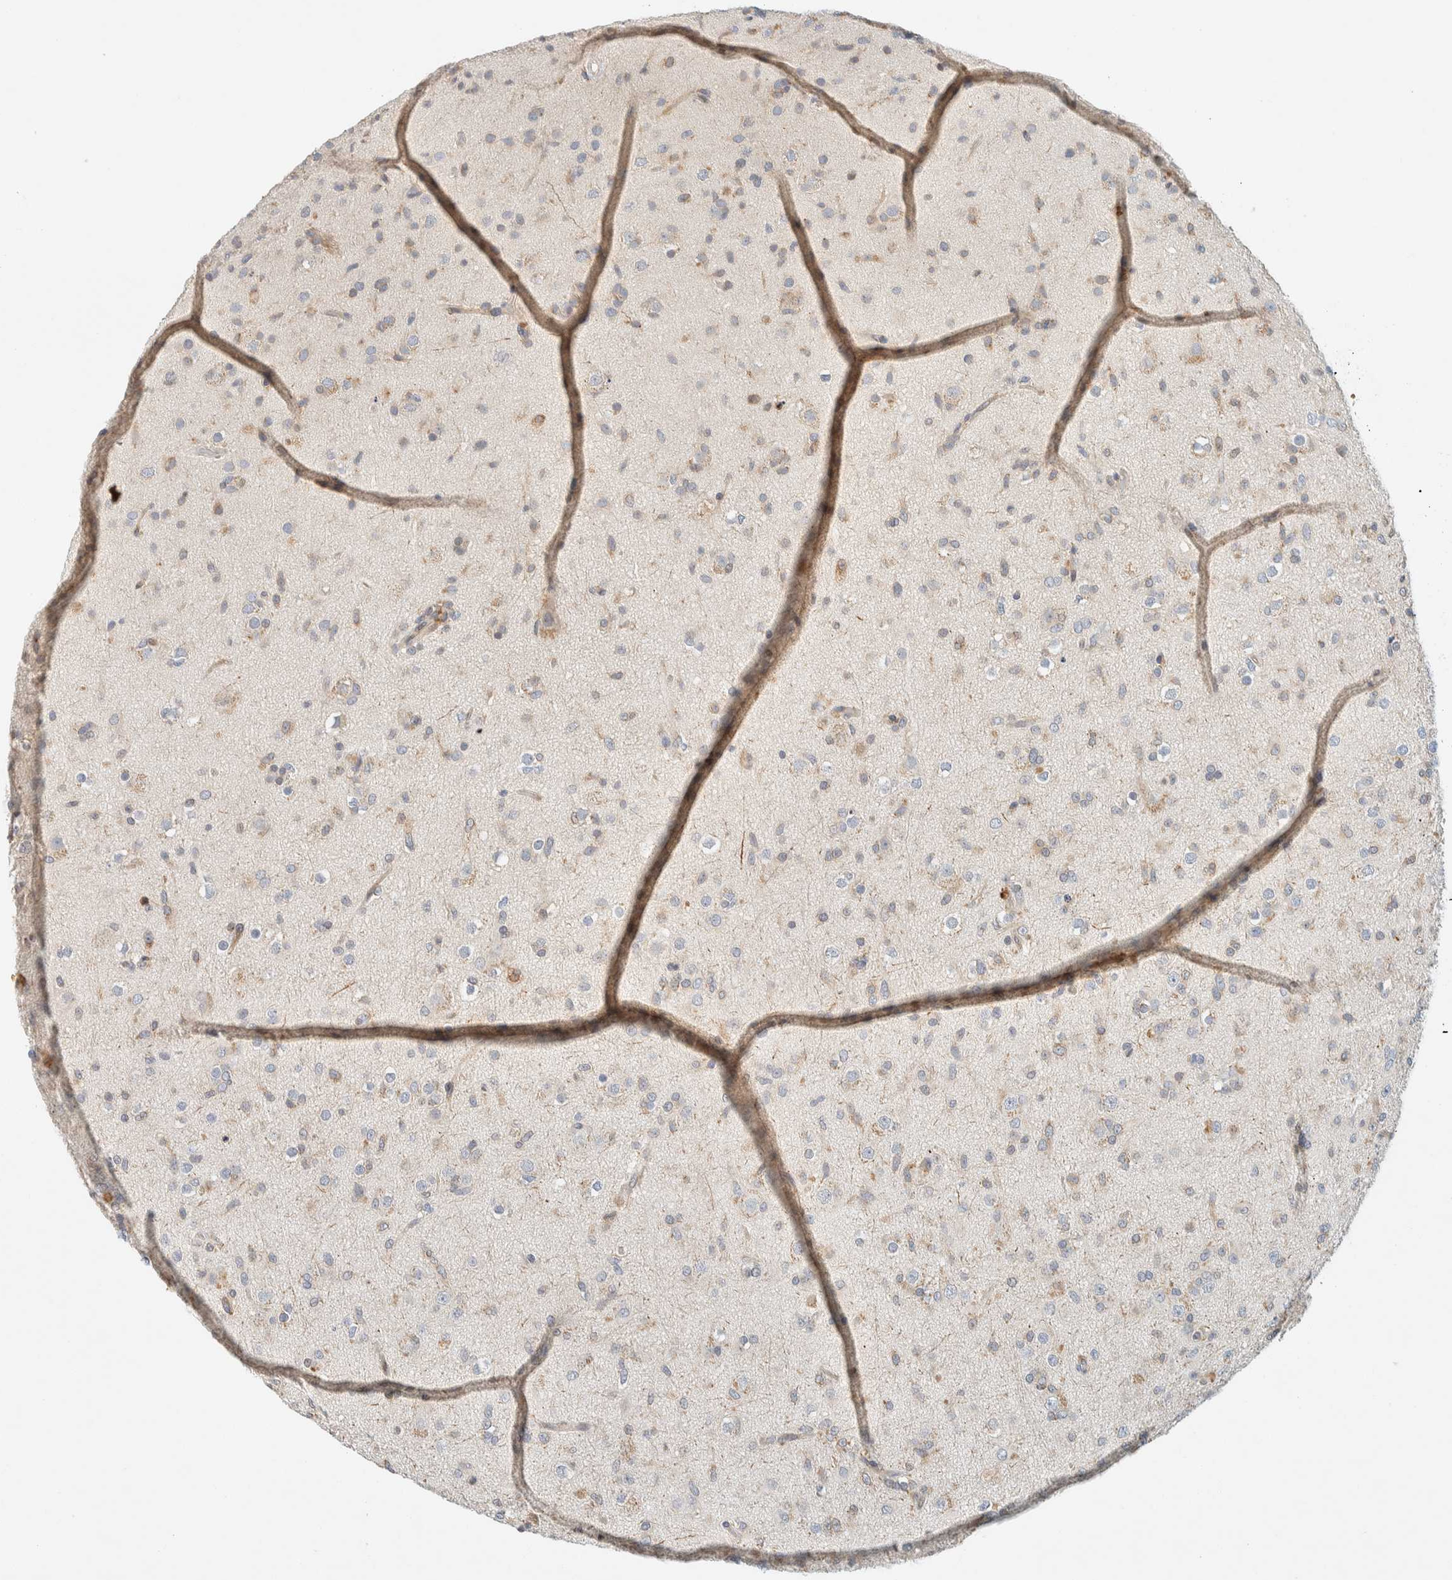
{"staining": {"intensity": "weak", "quantity": "<25%", "location": "cytoplasmic/membranous"}, "tissue": "glioma", "cell_type": "Tumor cells", "image_type": "cancer", "snomed": [{"axis": "morphology", "description": "Glioma, malignant, Low grade"}, {"axis": "topography", "description": "Brain"}], "caption": "Immunohistochemical staining of human malignant glioma (low-grade) reveals no significant positivity in tumor cells.", "gene": "SUMF2", "patient": {"sex": "male", "age": 65}}